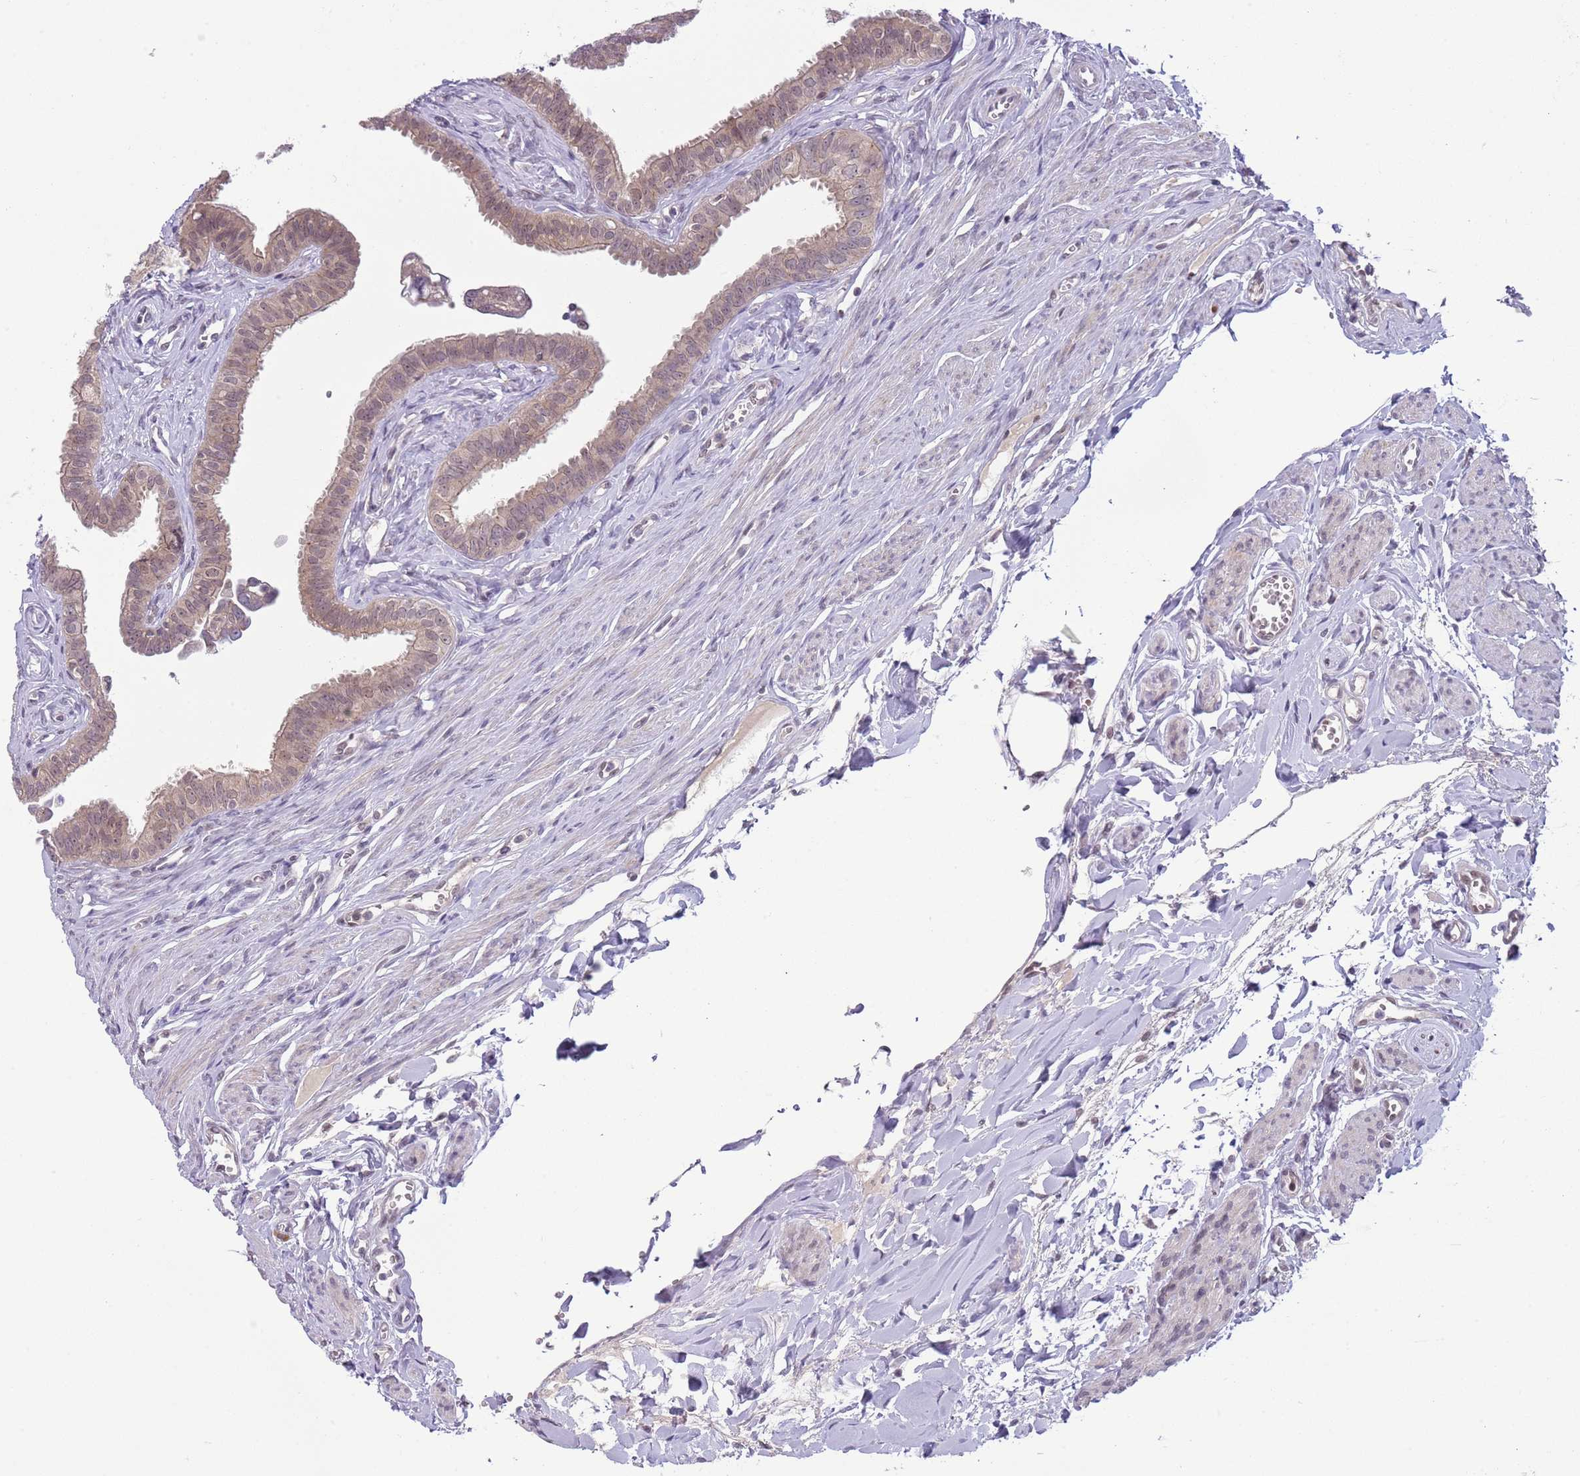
{"staining": {"intensity": "weak", "quantity": ">75%", "location": "cytoplasmic/membranous,nuclear"}, "tissue": "fallopian tube", "cell_type": "Glandular cells", "image_type": "normal", "snomed": [{"axis": "morphology", "description": "Normal tissue, NOS"}, {"axis": "morphology", "description": "Carcinoma, NOS"}, {"axis": "topography", "description": "Fallopian tube"}, {"axis": "topography", "description": "Ovary"}], "caption": "Weak cytoplasmic/membranous,nuclear protein expression is present in about >75% of glandular cells in fallopian tube. (Brightfield microscopy of DAB IHC at high magnification).", "gene": "TM2D1", "patient": {"sex": "female", "age": 59}}